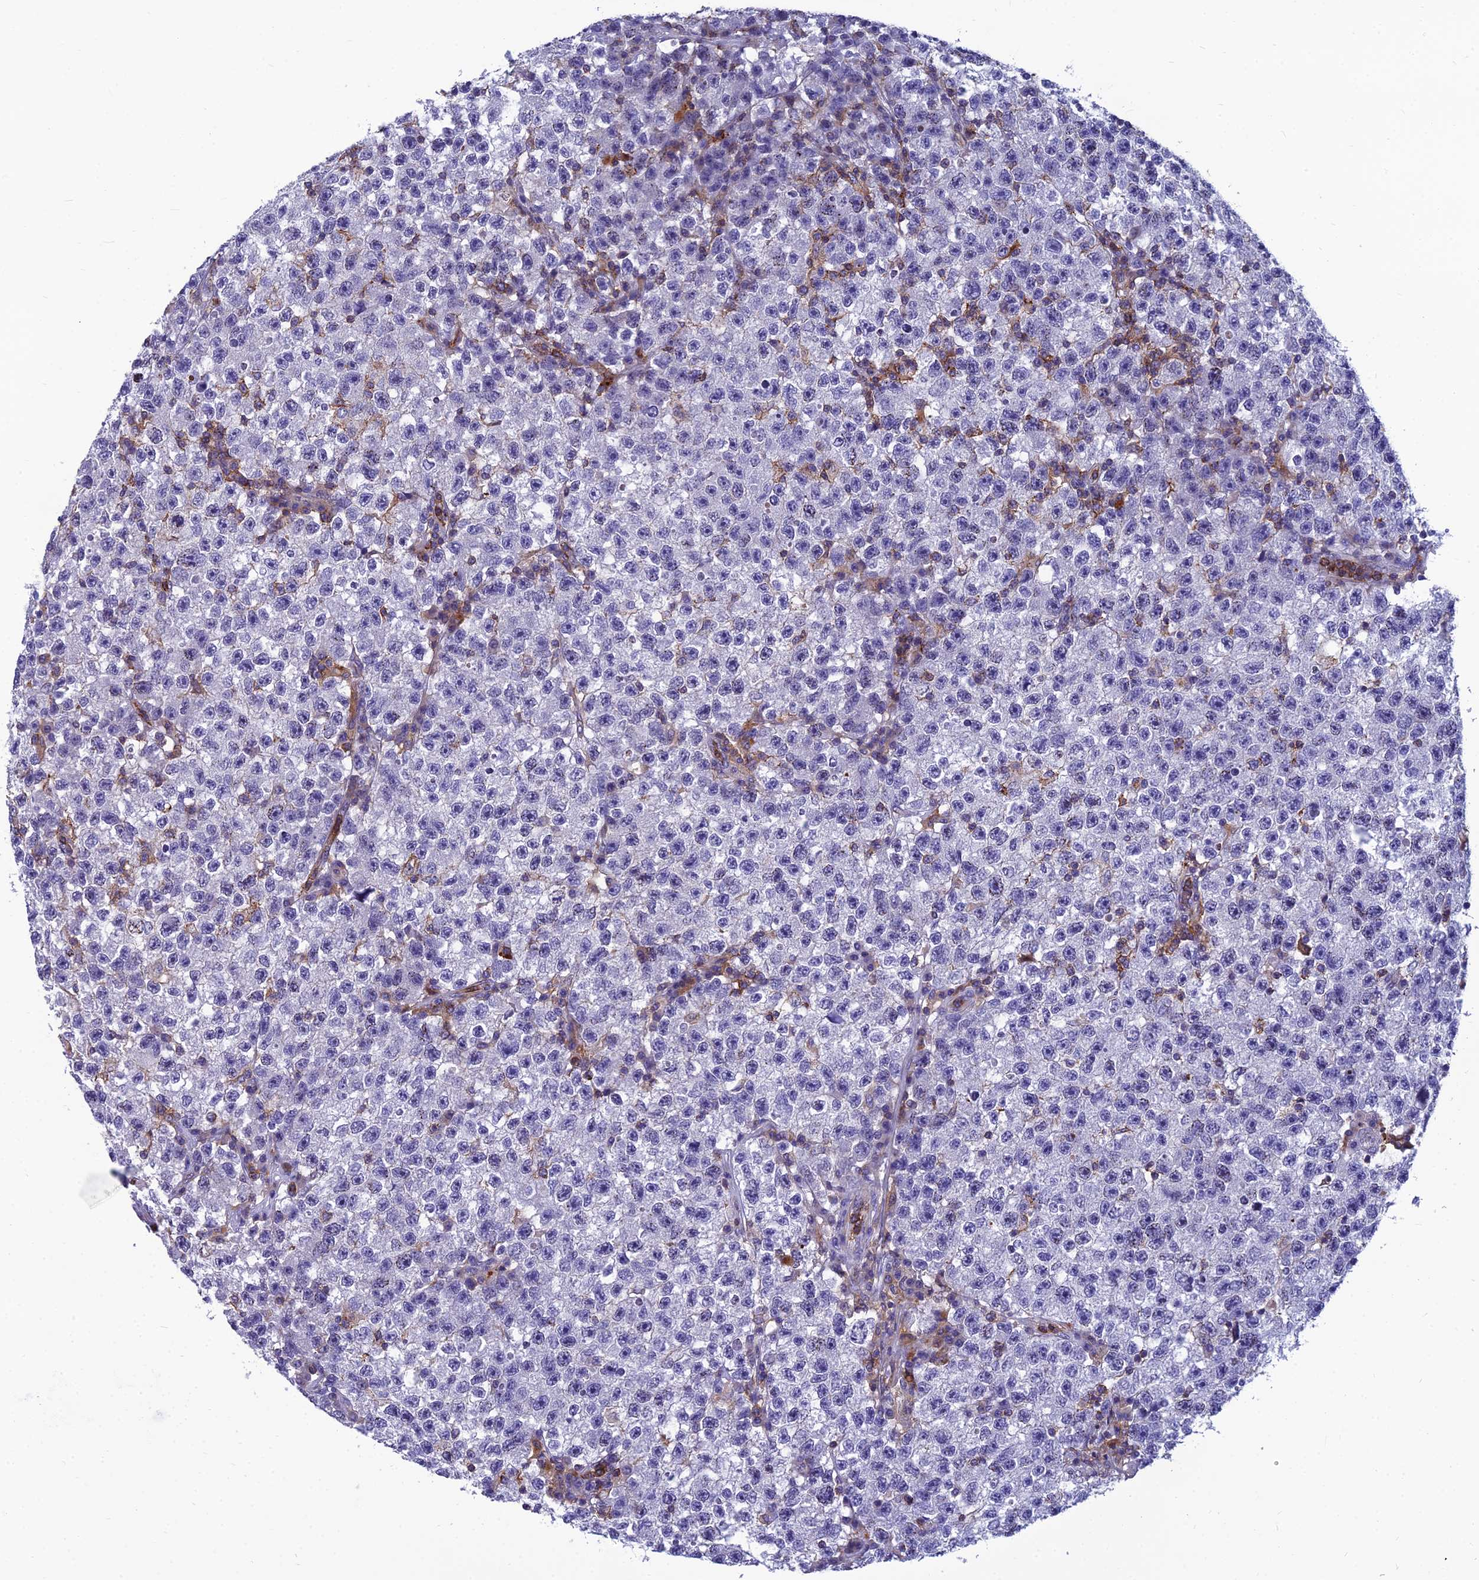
{"staining": {"intensity": "negative", "quantity": "none", "location": "none"}, "tissue": "testis cancer", "cell_type": "Tumor cells", "image_type": "cancer", "snomed": [{"axis": "morphology", "description": "Seminoma, NOS"}, {"axis": "topography", "description": "Testis"}], "caption": "A micrograph of testis cancer stained for a protein shows no brown staining in tumor cells. (DAB (3,3'-diaminobenzidine) immunohistochemistry, high magnification).", "gene": "PPP1R18", "patient": {"sex": "male", "age": 22}}